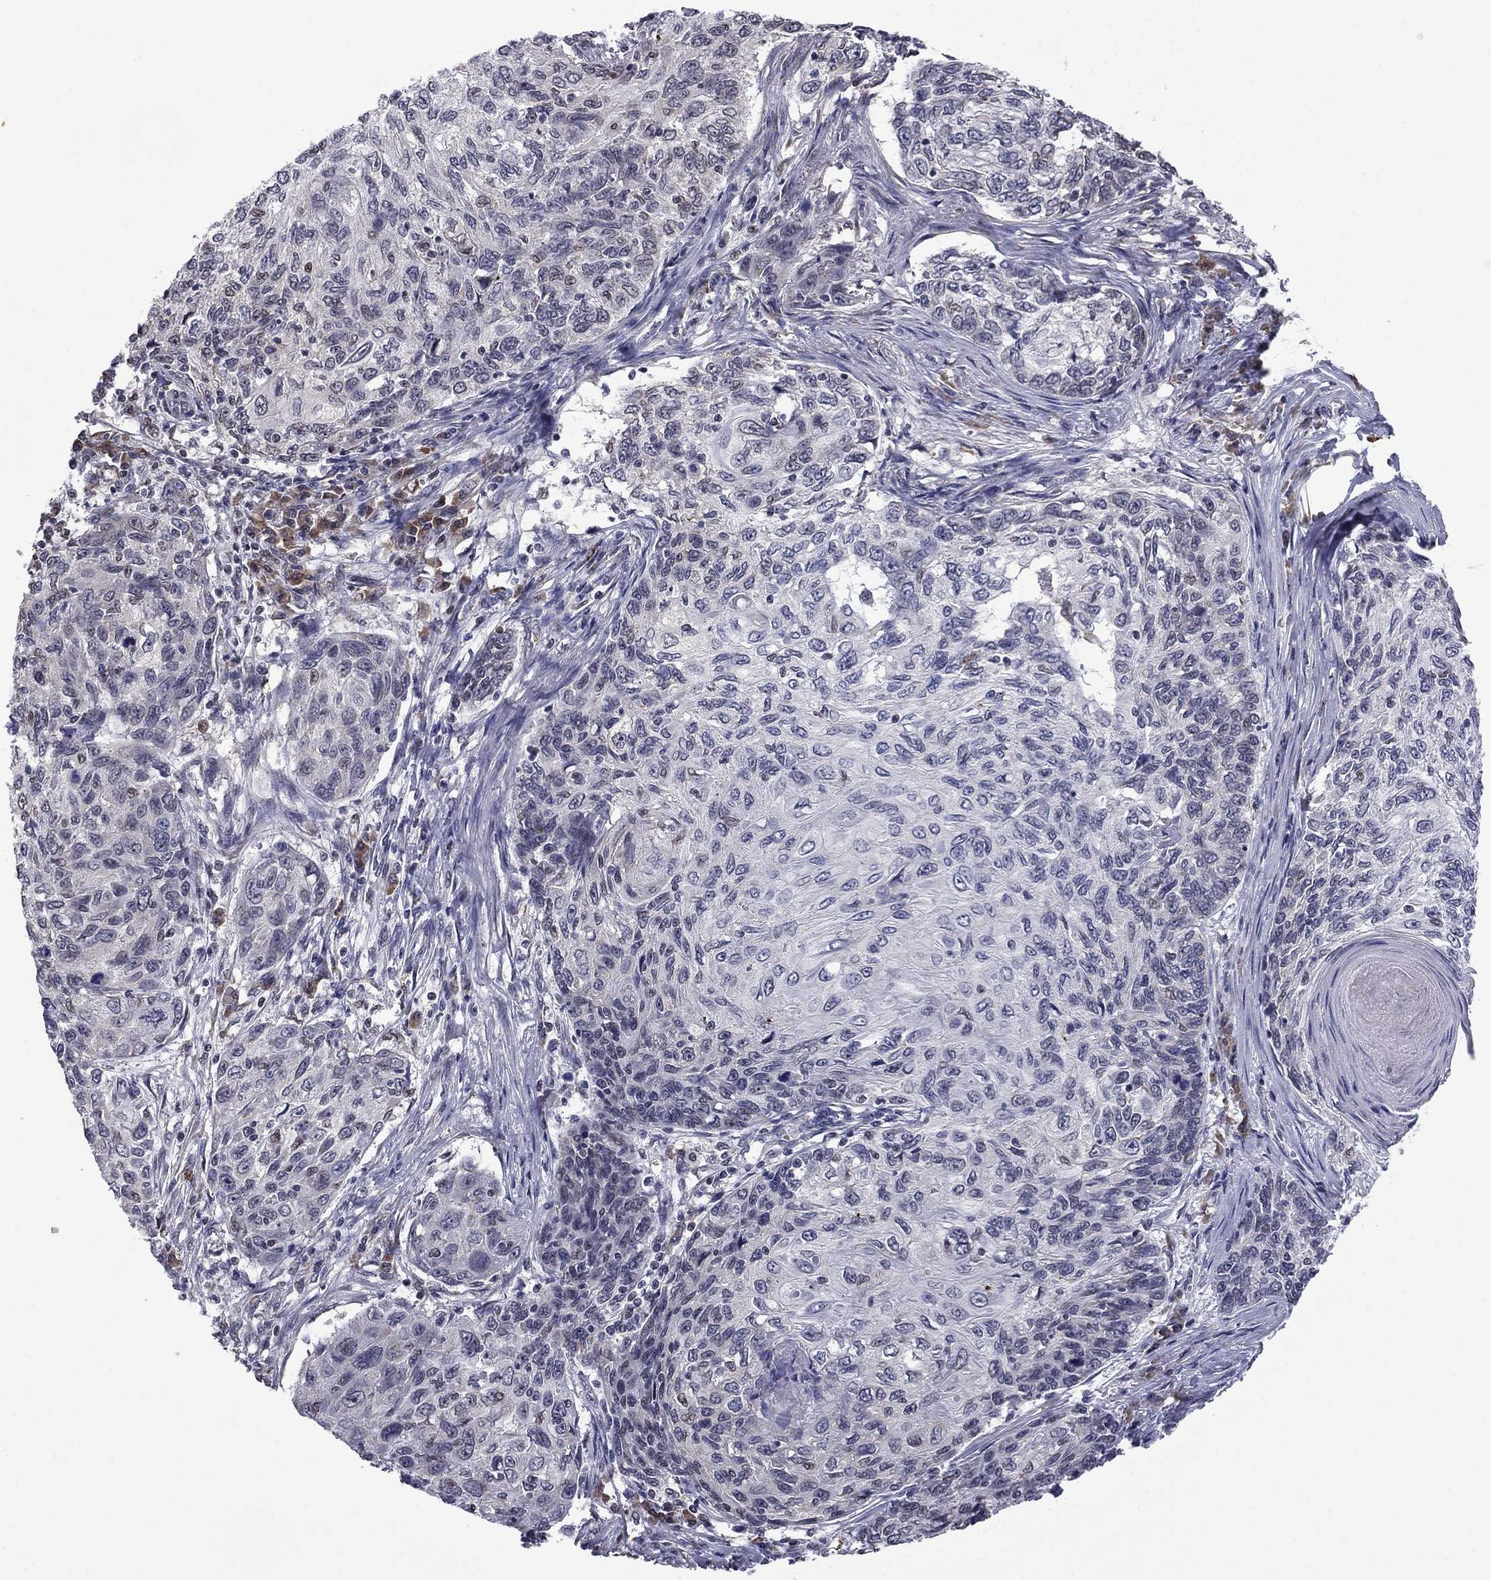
{"staining": {"intensity": "negative", "quantity": "none", "location": "none"}, "tissue": "skin cancer", "cell_type": "Tumor cells", "image_type": "cancer", "snomed": [{"axis": "morphology", "description": "Squamous cell carcinoma, NOS"}, {"axis": "topography", "description": "Skin"}], "caption": "High power microscopy image of an IHC micrograph of skin squamous cell carcinoma, revealing no significant expression in tumor cells.", "gene": "HSPB2", "patient": {"sex": "male", "age": 92}}